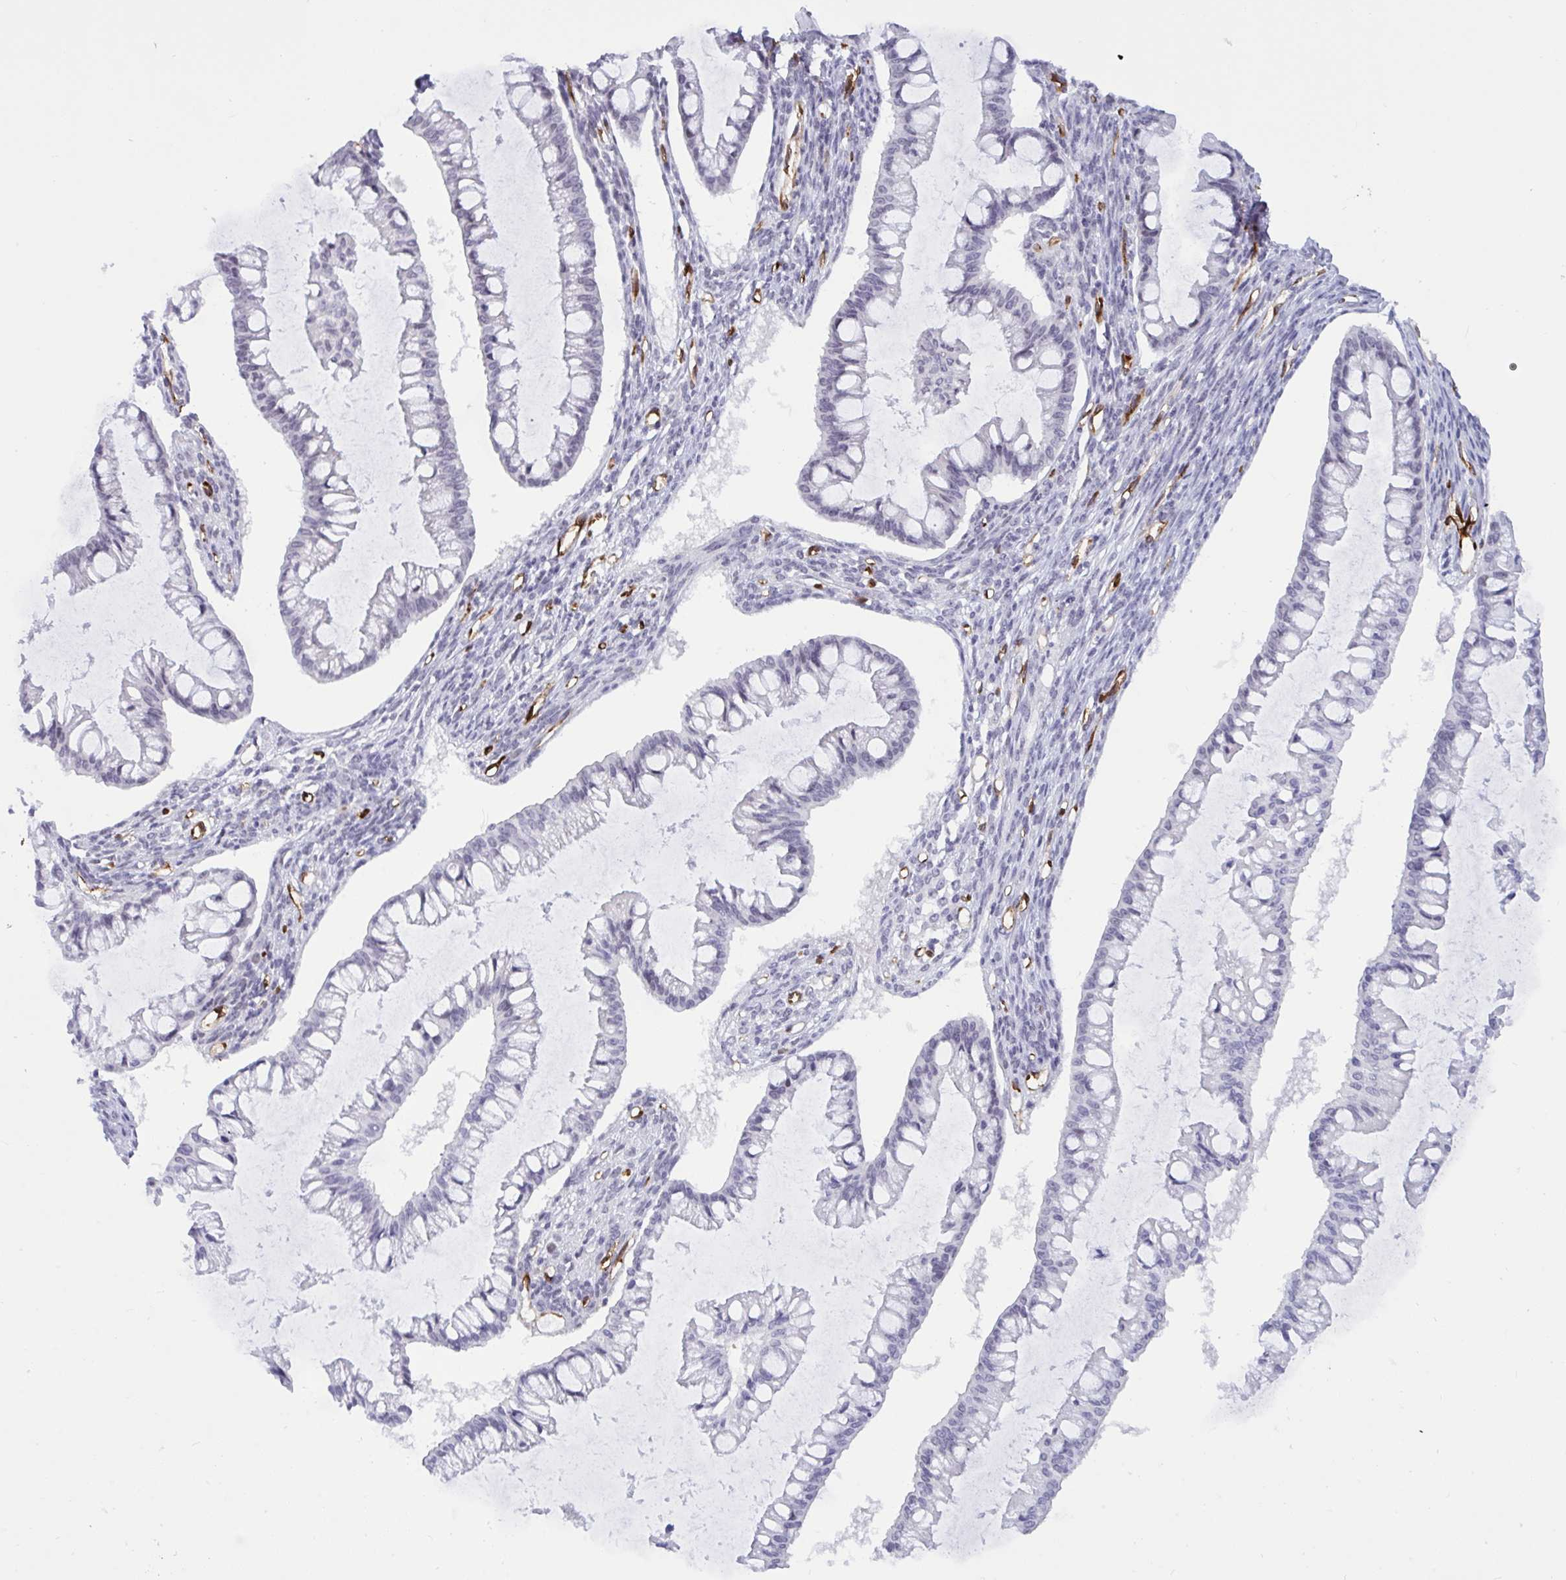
{"staining": {"intensity": "negative", "quantity": "none", "location": "none"}, "tissue": "ovarian cancer", "cell_type": "Tumor cells", "image_type": "cancer", "snomed": [{"axis": "morphology", "description": "Cystadenocarcinoma, mucinous, NOS"}, {"axis": "topography", "description": "Ovary"}], "caption": "IHC image of neoplastic tissue: mucinous cystadenocarcinoma (ovarian) stained with DAB reveals no significant protein expression in tumor cells.", "gene": "EML1", "patient": {"sex": "female", "age": 73}}